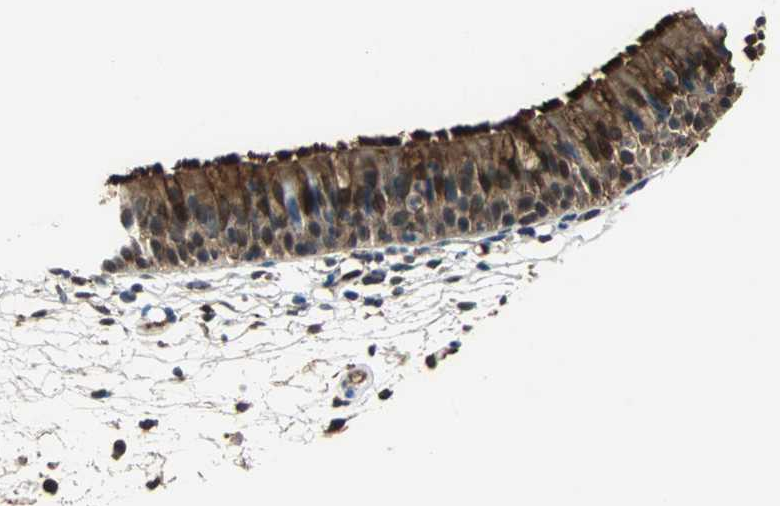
{"staining": {"intensity": "strong", "quantity": ">75%", "location": "cytoplasmic/membranous,nuclear"}, "tissue": "nasopharynx", "cell_type": "Respiratory epithelial cells", "image_type": "normal", "snomed": [{"axis": "morphology", "description": "Normal tissue, NOS"}, {"axis": "topography", "description": "Nasopharynx"}], "caption": "Immunohistochemical staining of unremarkable human nasopharynx shows >75% levels of strong cytoplasmic/membranous,nuclear protein staining in approximately >75% of respiratory epithelial cells. Nuclei are stained in blue.", "gene": "NDRG1", "patient": {"sex": "female", "age": 54}}